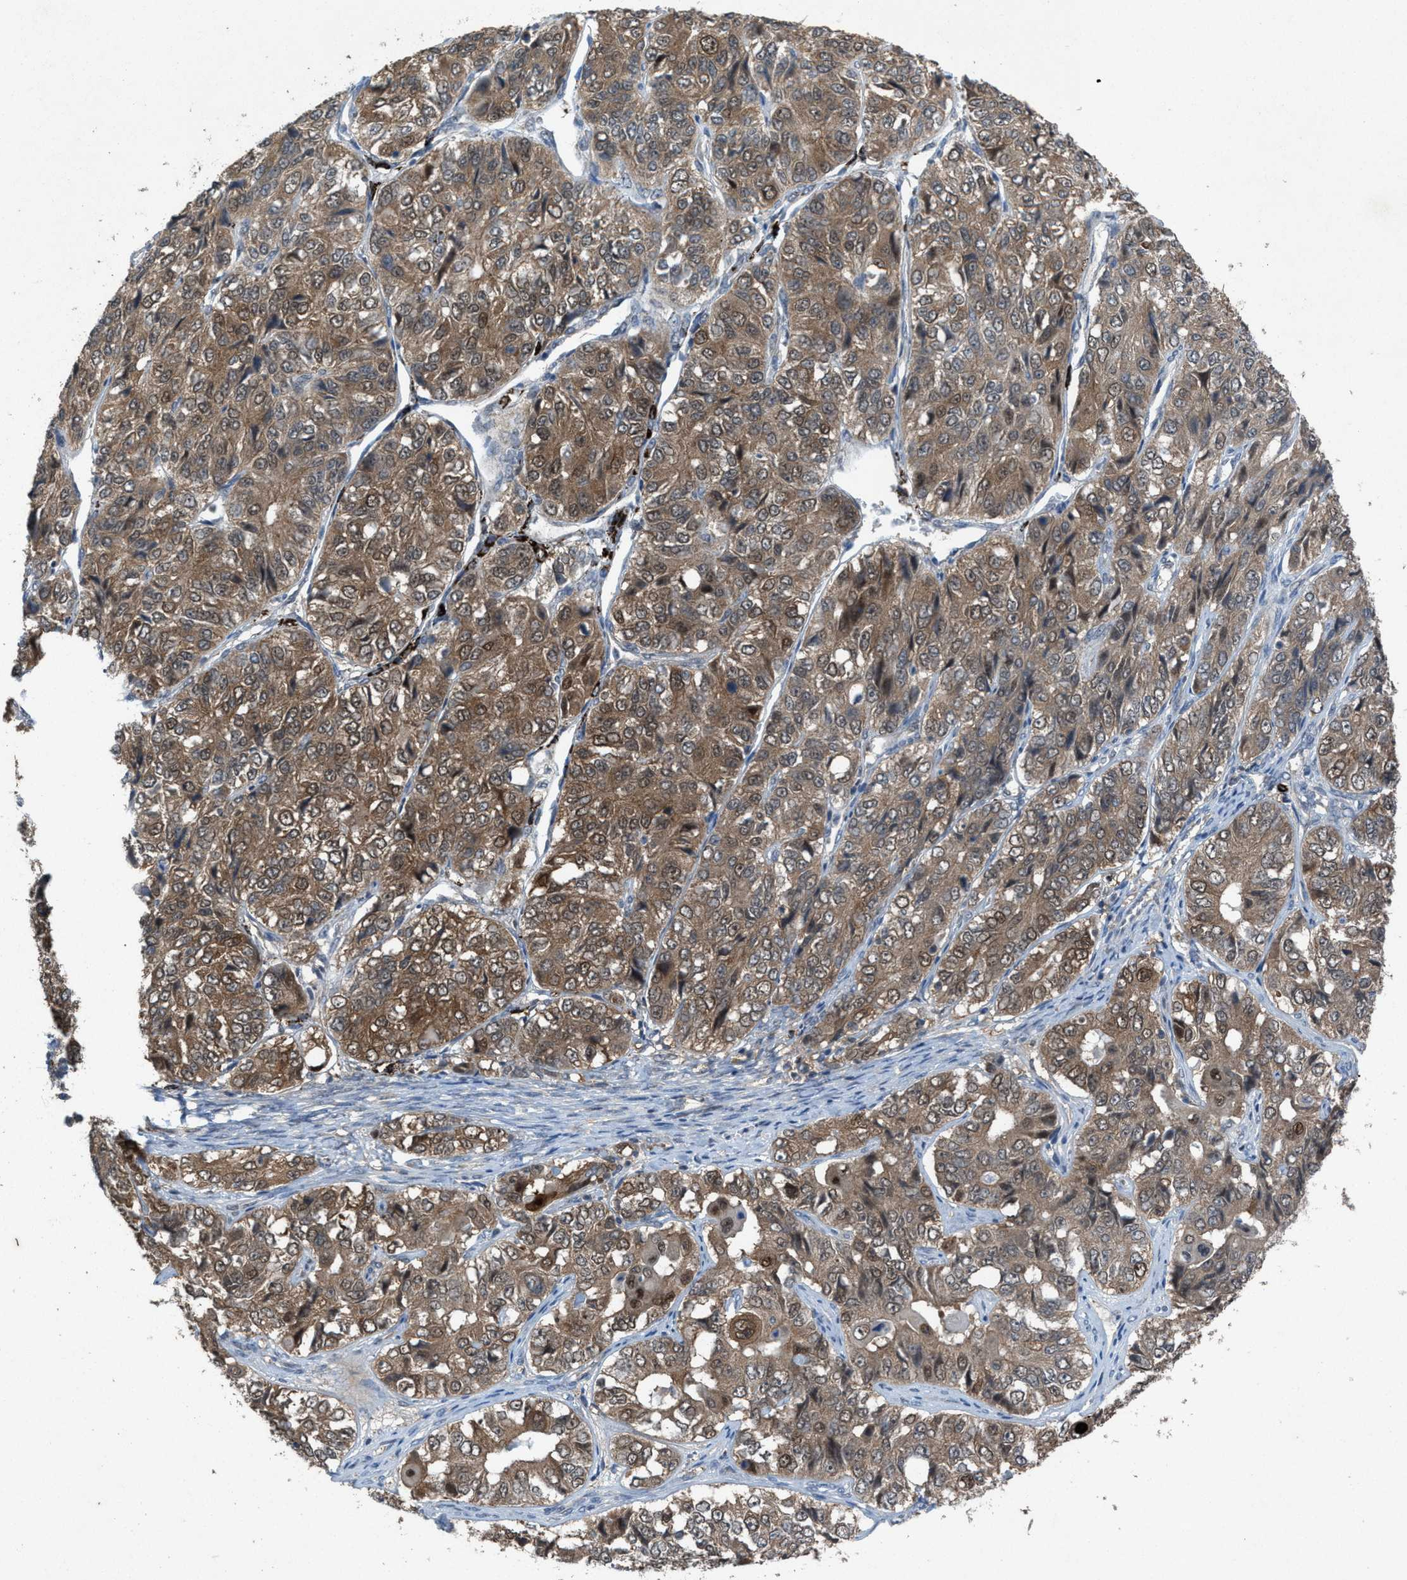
{"staining": {"intensity": "moderate", "quantity": ">75%", "location": "cytoplasmic/membranous"}, "tissue": "ovarian cancer", "cell_type": "Tumor cells", "image_type": "cancer", "snomed": [{"axis": "morphology", "description": "Carcinoma, endometroid"}, {"axis": "topography", "description": "Ovary"}], "caption": "Immunohistochemical staining of ovarian cancer (endometroid carcinoma) reveals medium levels of moderate cytoplasmic/membranous staining in about >75% of tumor cells.", "gene": "PLAA", "patient": {"sex": "female", "age": 51}}